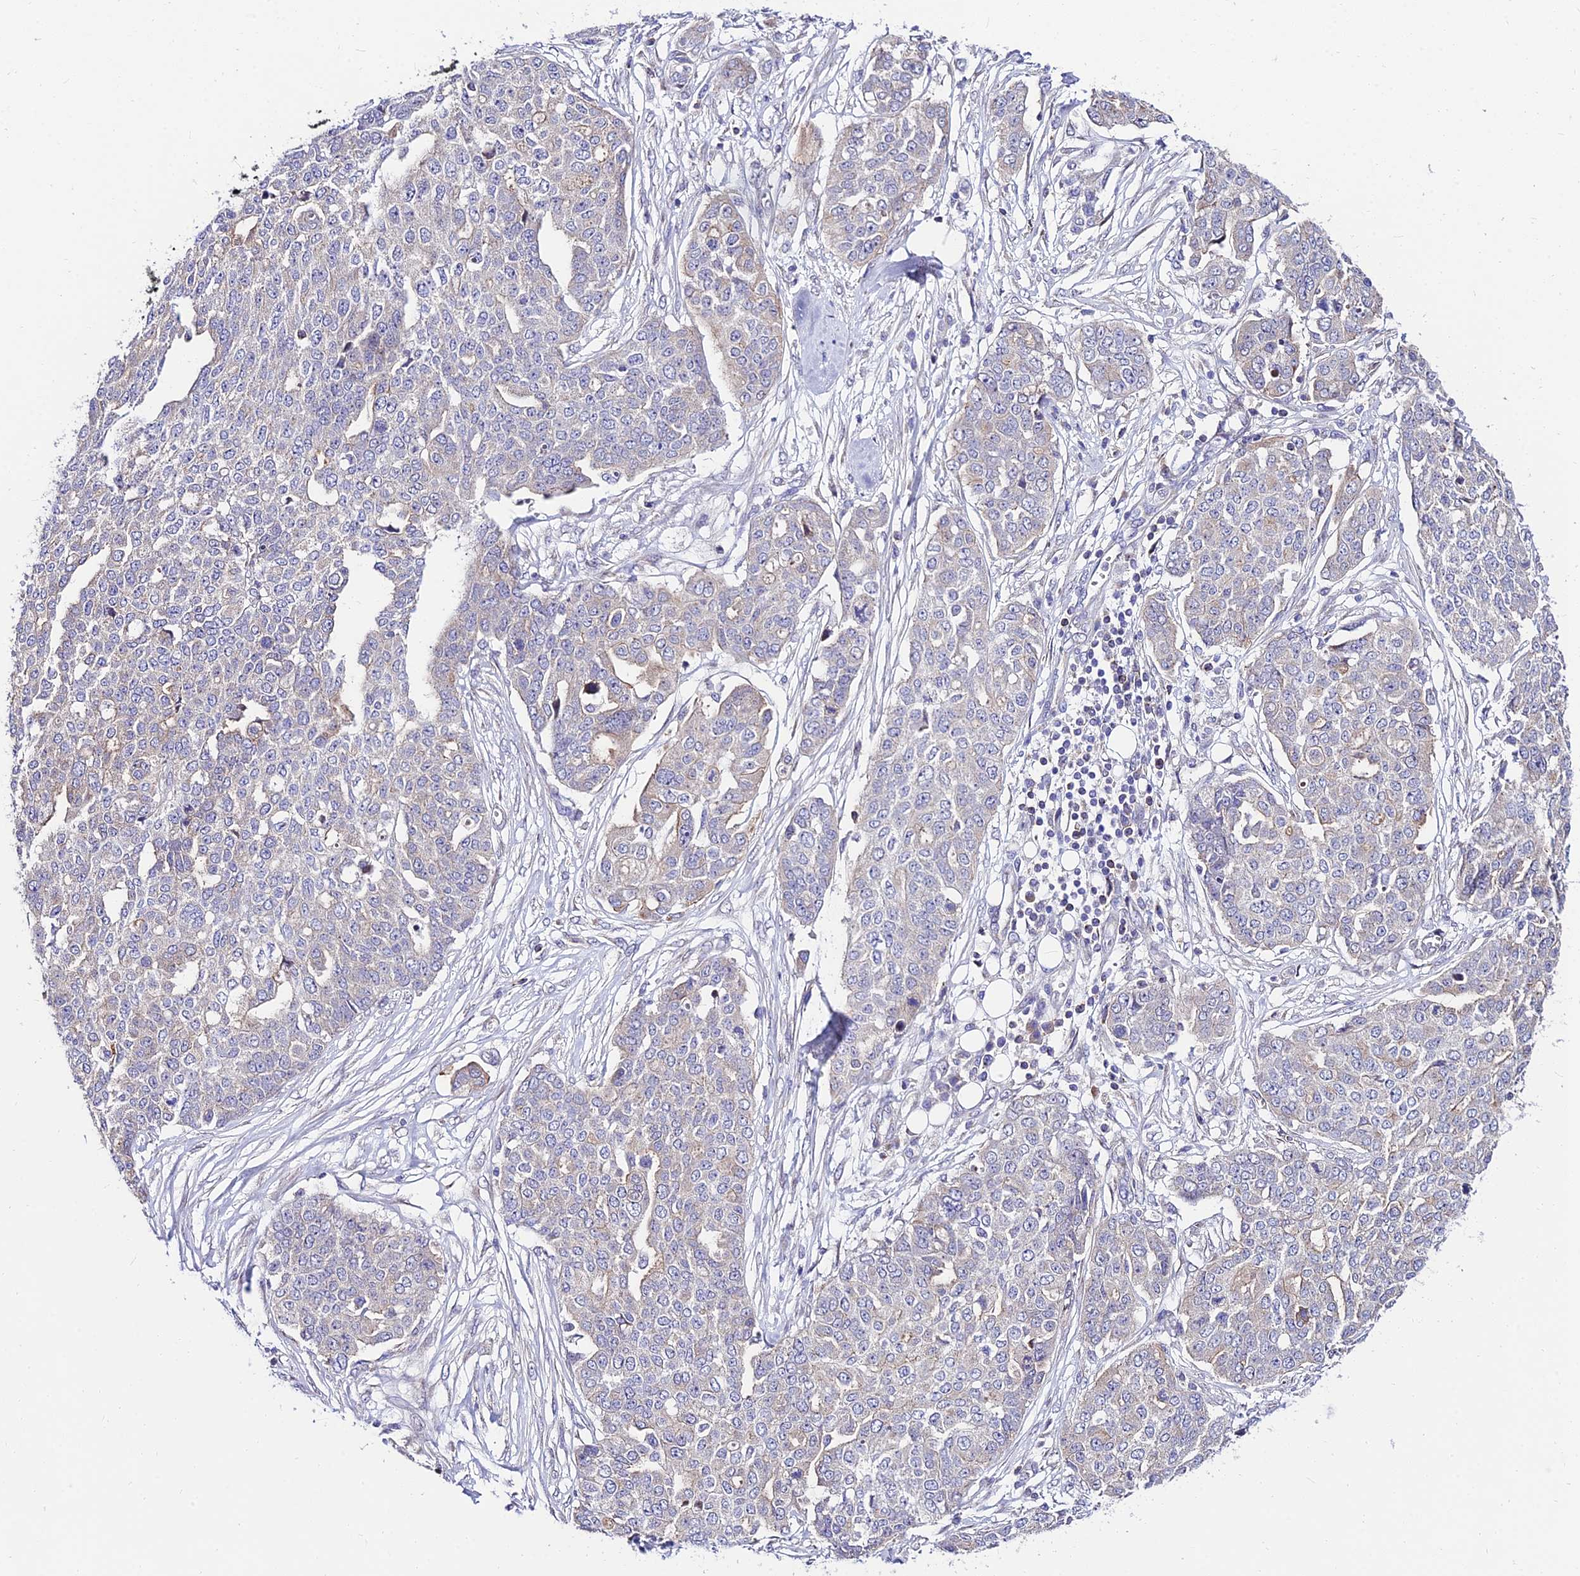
{"staining": {"intensity": "negative", "quantity": "none", "location": "none"}, "tissue": "ovarian cancer", "cell_type": "Tumor cells", "image_type": "cancer", "snomed": [{"axis": "morphology", "description": "Cystadenocarcinoma, serous, NOS"}, {"axis": "topography", "description": "Soft tissue"}, {"axis": "topography", "description": "Ovary"}], "caption": "There is no significant staining in tumor cells of ovarian serous cystadenocarcinoma.", "gene": "C6orf132", "patient": {"sex": "female", "age": 57}}